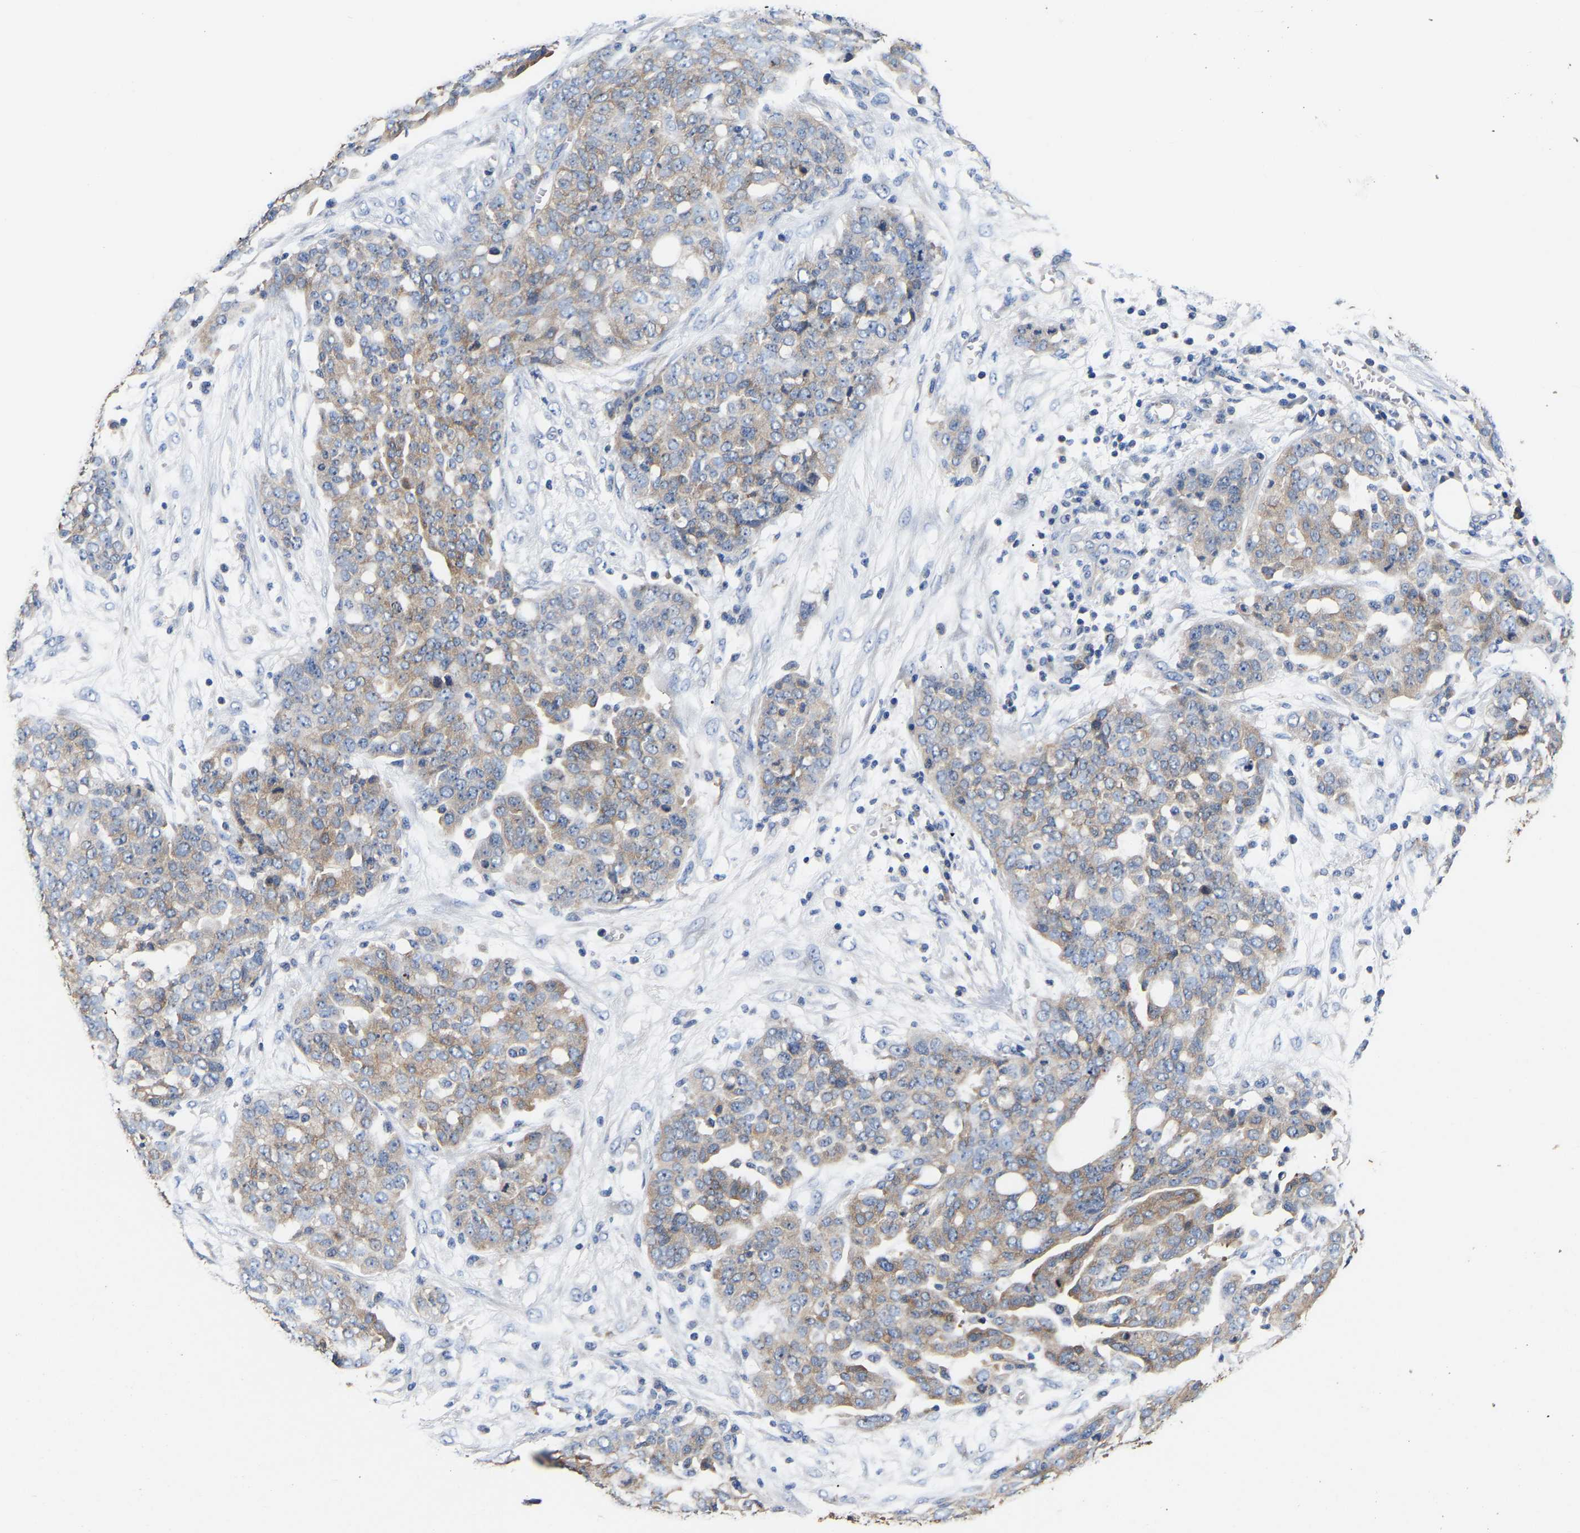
{"staining": {"intensity": "weak", "quantity": "25%-75%", "location": "cytoplasmic/membranous"}, "tissue": "ovarian cancer", "cell_type": "Tumor cells", "image_type": "cancer", "snomed": [{"axis": "morphology", "description": "Cystadenocarcinoma, serous, NOS"}, {"axis": "topography", "description": "Soft tissue"}, {"axis": "topography", "description": "Ovary"}], "caption": "A low amount of weak cytoplasmic/membranous staining is seen in approximately 25%-75% of tumor cells in ovarian cancer tissue.", "gene": "LRBA", "patient": {"sex": "female", "age": 57}}